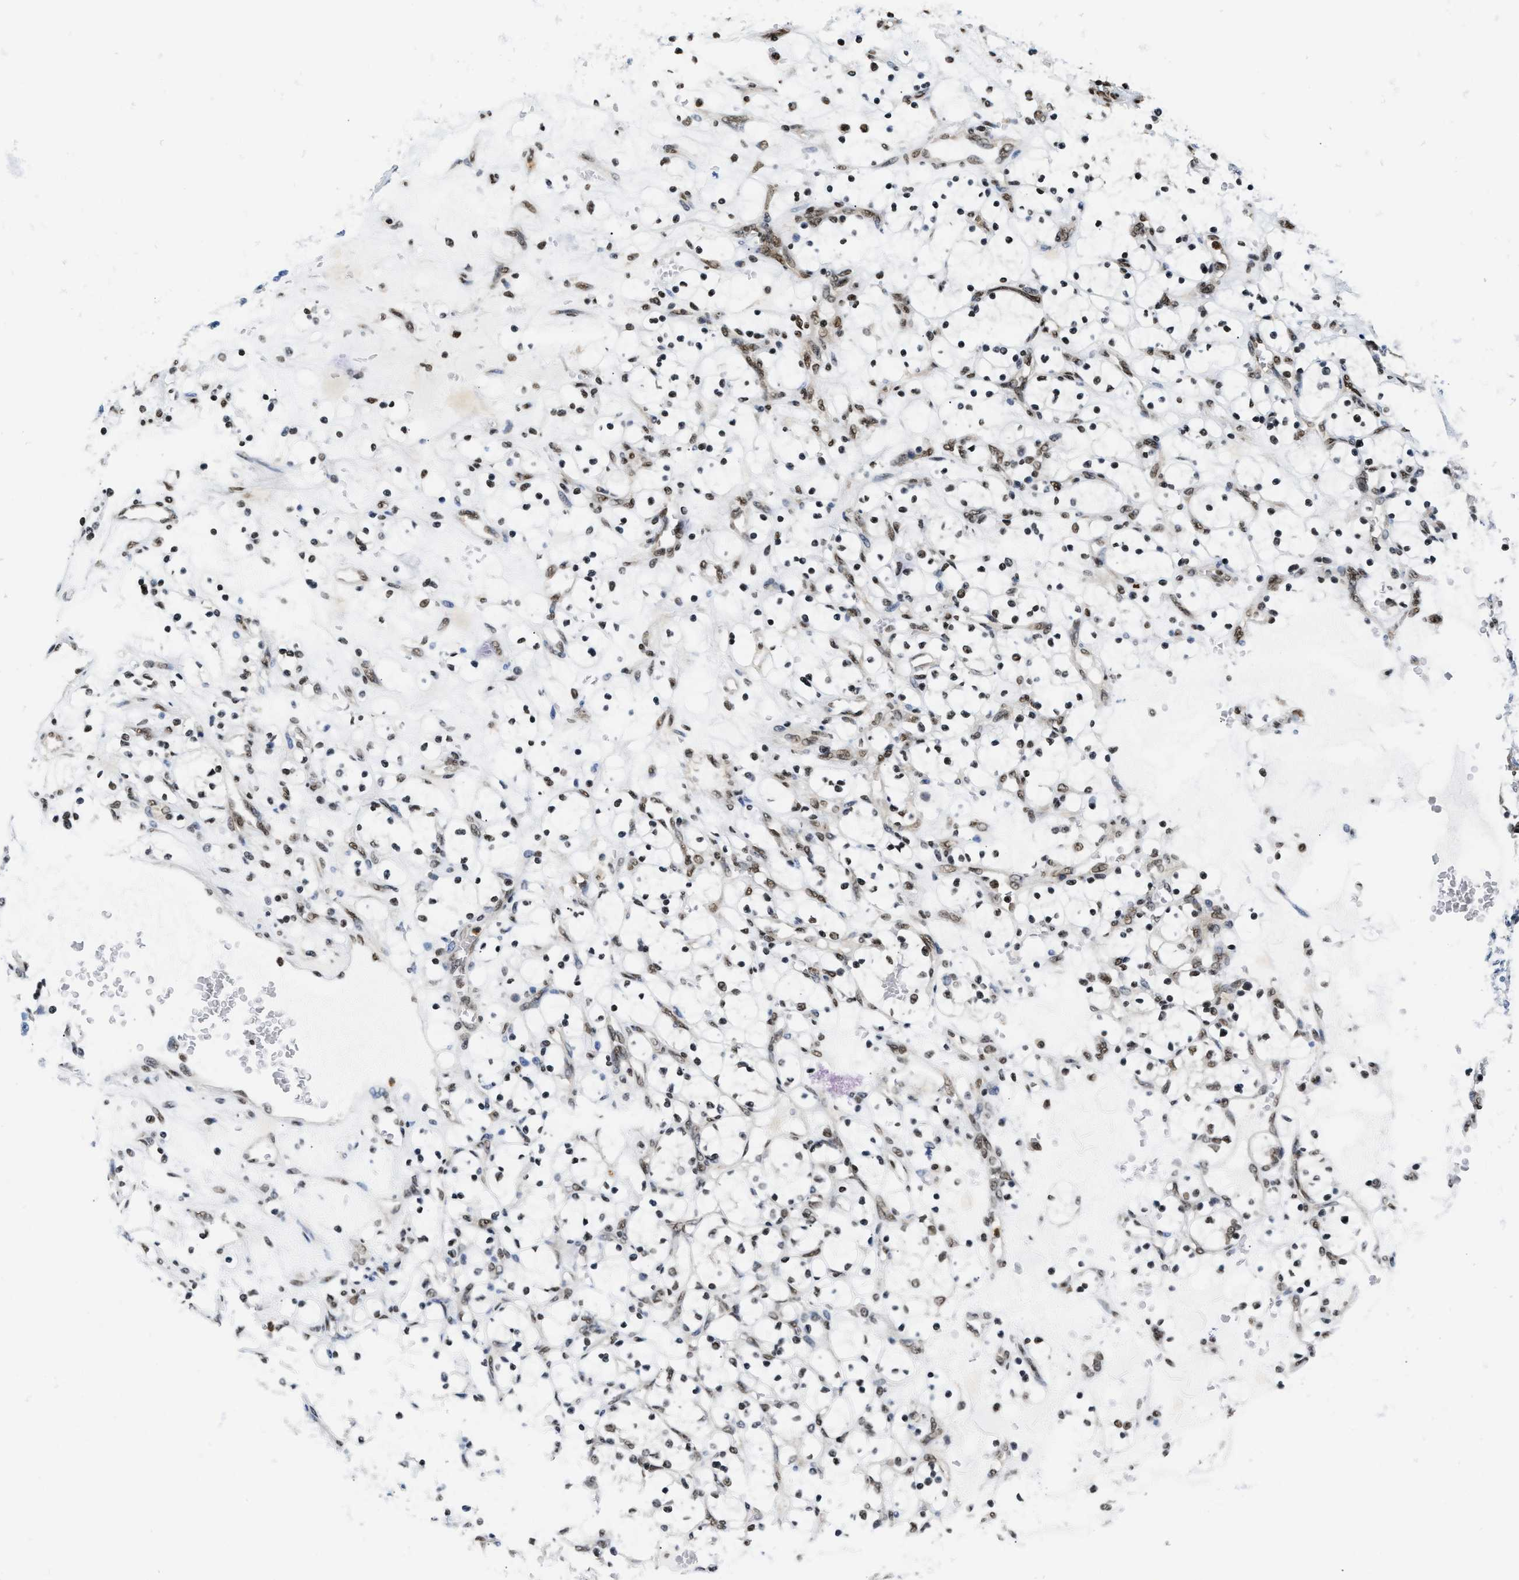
{"staining": {"intensity": "weak", "quantity": "<25%", "location": "nuclear"}, "tissue": "renal cancer", "cell_type": "Tumor cells", "image_type": "cancer", "snomed": [{"axis": "morphology", "description": "Adenocarcinoma, NOS"}, {"axis": "topography", "description": "Kidney"}], "caption": "Image shows no significant protein staining in tumor cells of renal cancer (adenocarcinoma).", "gene": "CCNDBP1", "patient": {"sex": "female", "age": 69}}